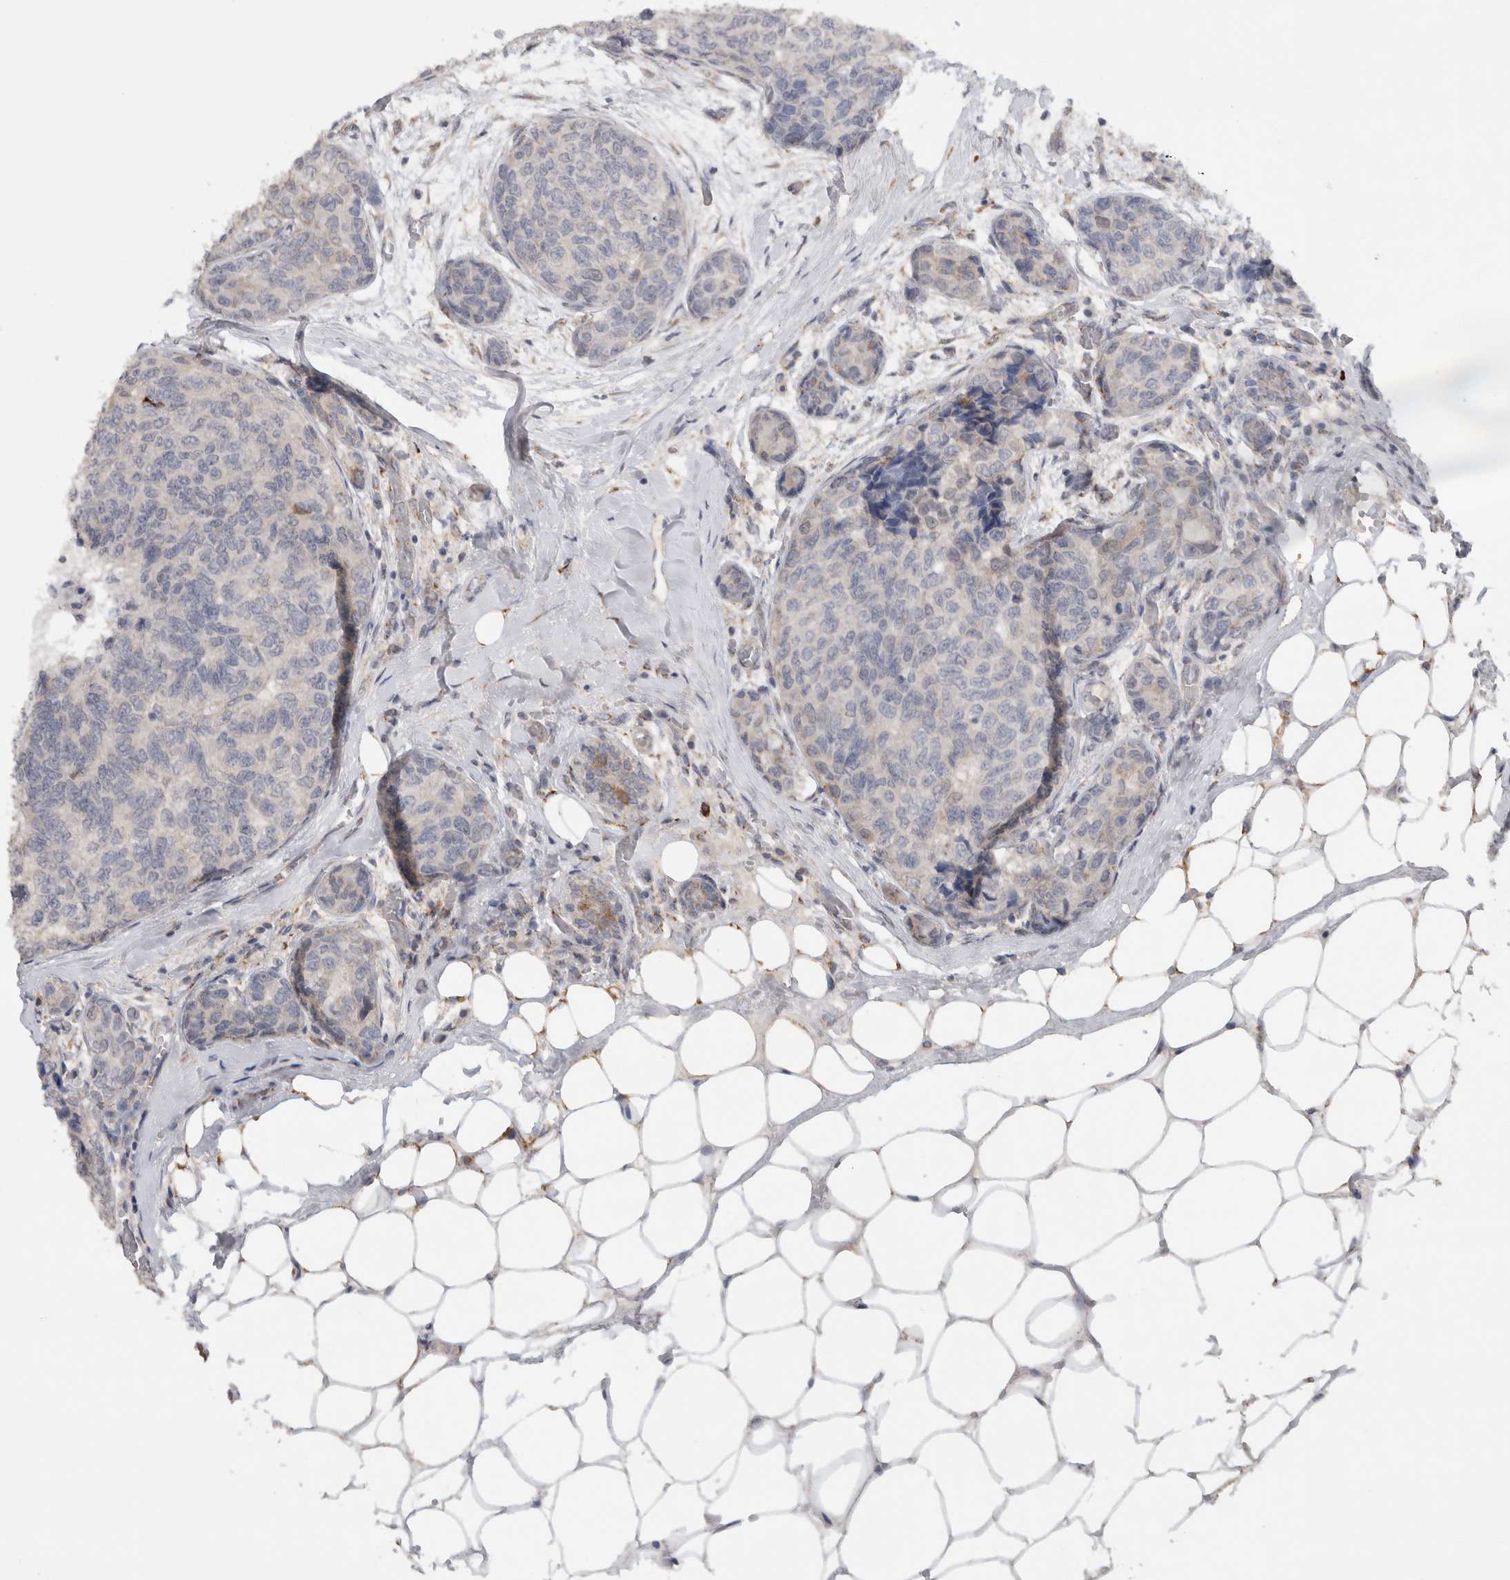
{"staining": {"intensity": "negative", "quantity": "none", "location": "none"}, "tissue": "breast cancer", "cell_type": "Tumor cells", "image_type": "cancer", "snomed": [{"axis": "morphology", "description": "Normal tissue, NOS"}, {"axis": "morphology", "description": "Duct carcinoma"}, {"axis": "topography", "description": "Breast"}], "caption": "IHC photomicrograph of breast cancer (invasive ductal carcinoma) stained for a protein (brown), which demonstrates no staining in tumor cells.", "gene": "DYRK2", "patient": {"sex": "female", "age": 43}}